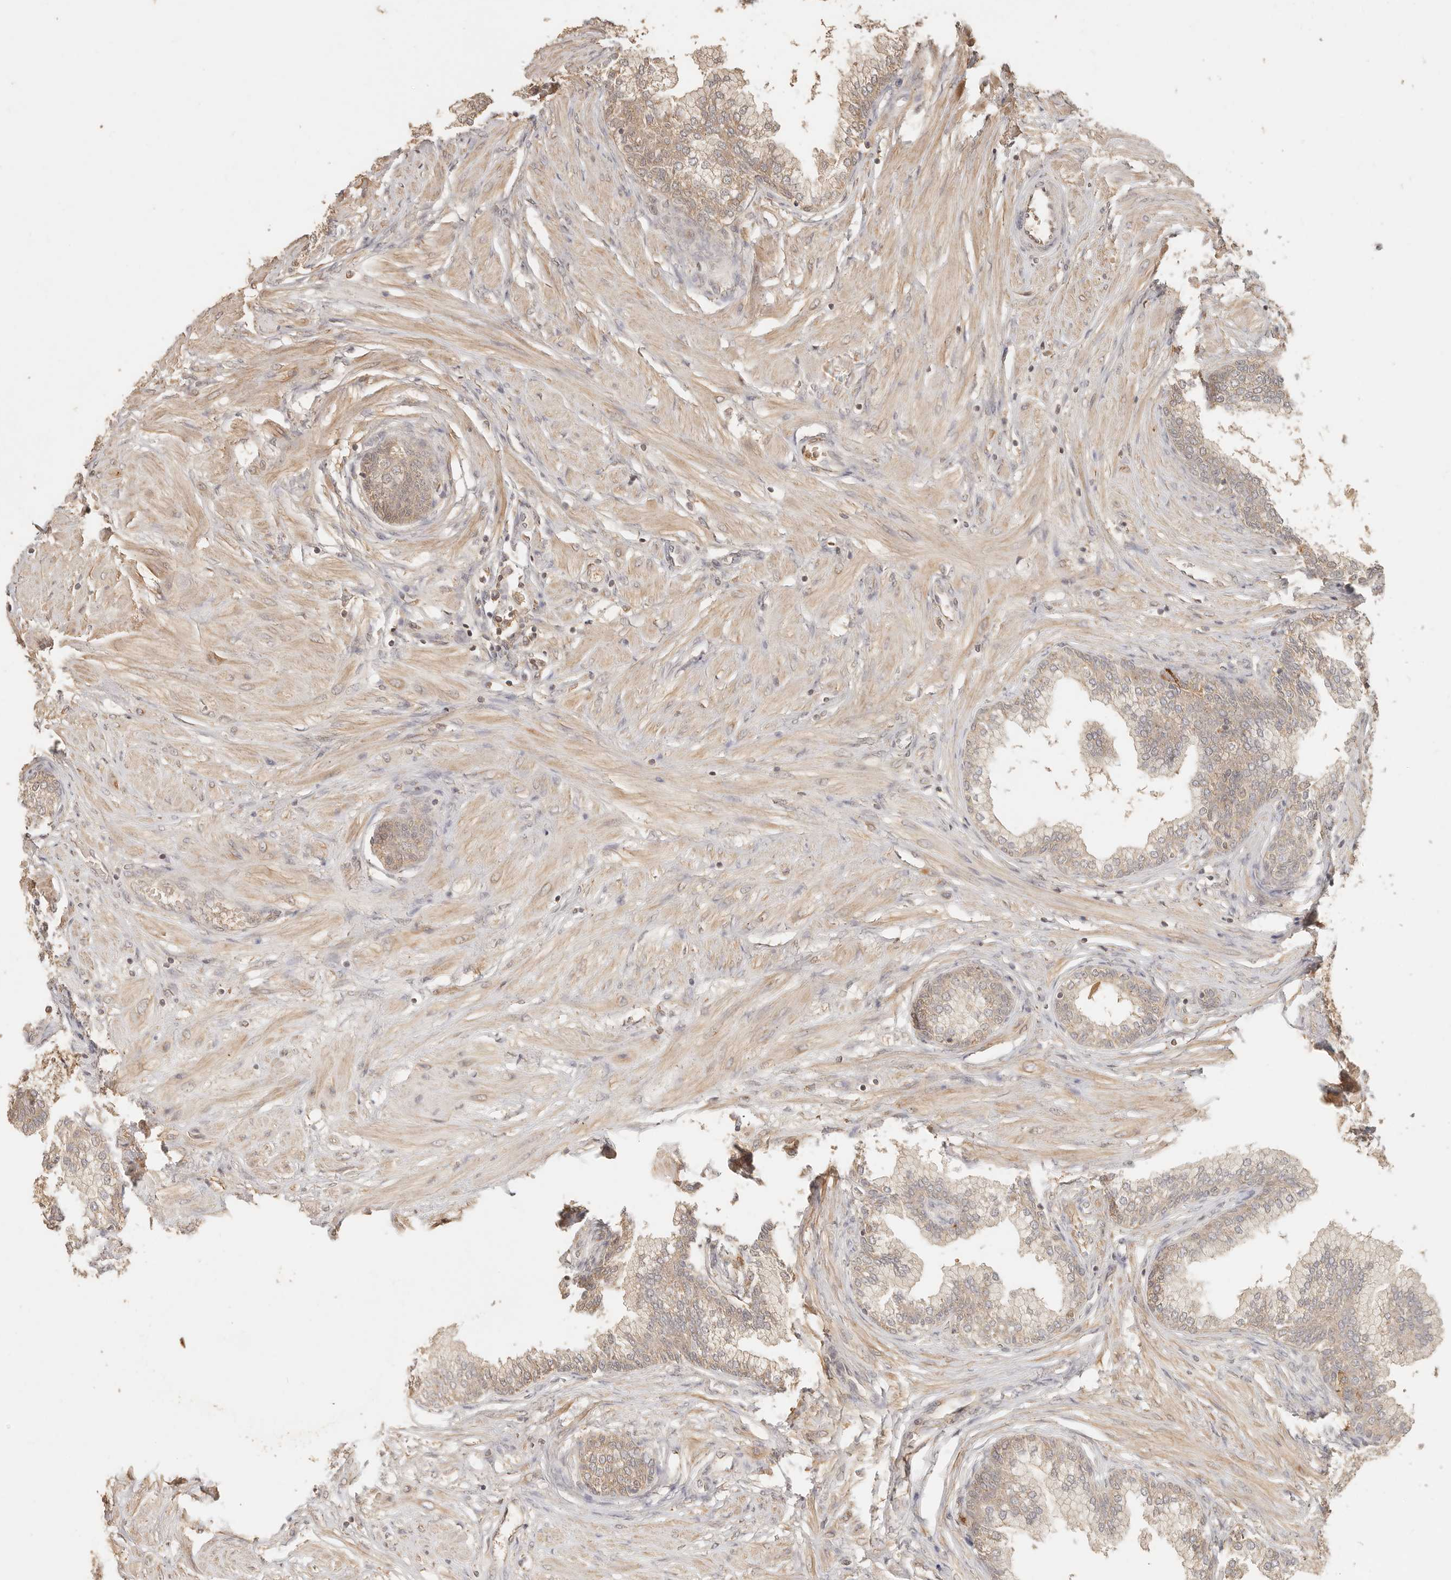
{"staining": {"intensity": "moderate", "quantity": ">75%", "location": "cytoplasmic/membranous"}, "tissue": "prostate", "cell_type": "Glandular cells", "image_type": "normal", "snomed": [{"axis": "morphology", "description": "Normal tissue, NOS"}, {"axis": "morphology", "description": "Urothelial carcinoma, Low grade"}, {"axis": "topography", "description": "Urinary bladder"}, {"axis": "topography", "description": "Prostate"}], "caption": "Moderate cytoplasmic/membranous protein staining is identified in approximately >75% of glandular cells in prostate. The staining was performed using DAB, with brown indicating positive protein expression. Nuclei are stained blue with hematoxylin.", "gene": "INTS11", "patient": {"sex": "male", "age": 60}}